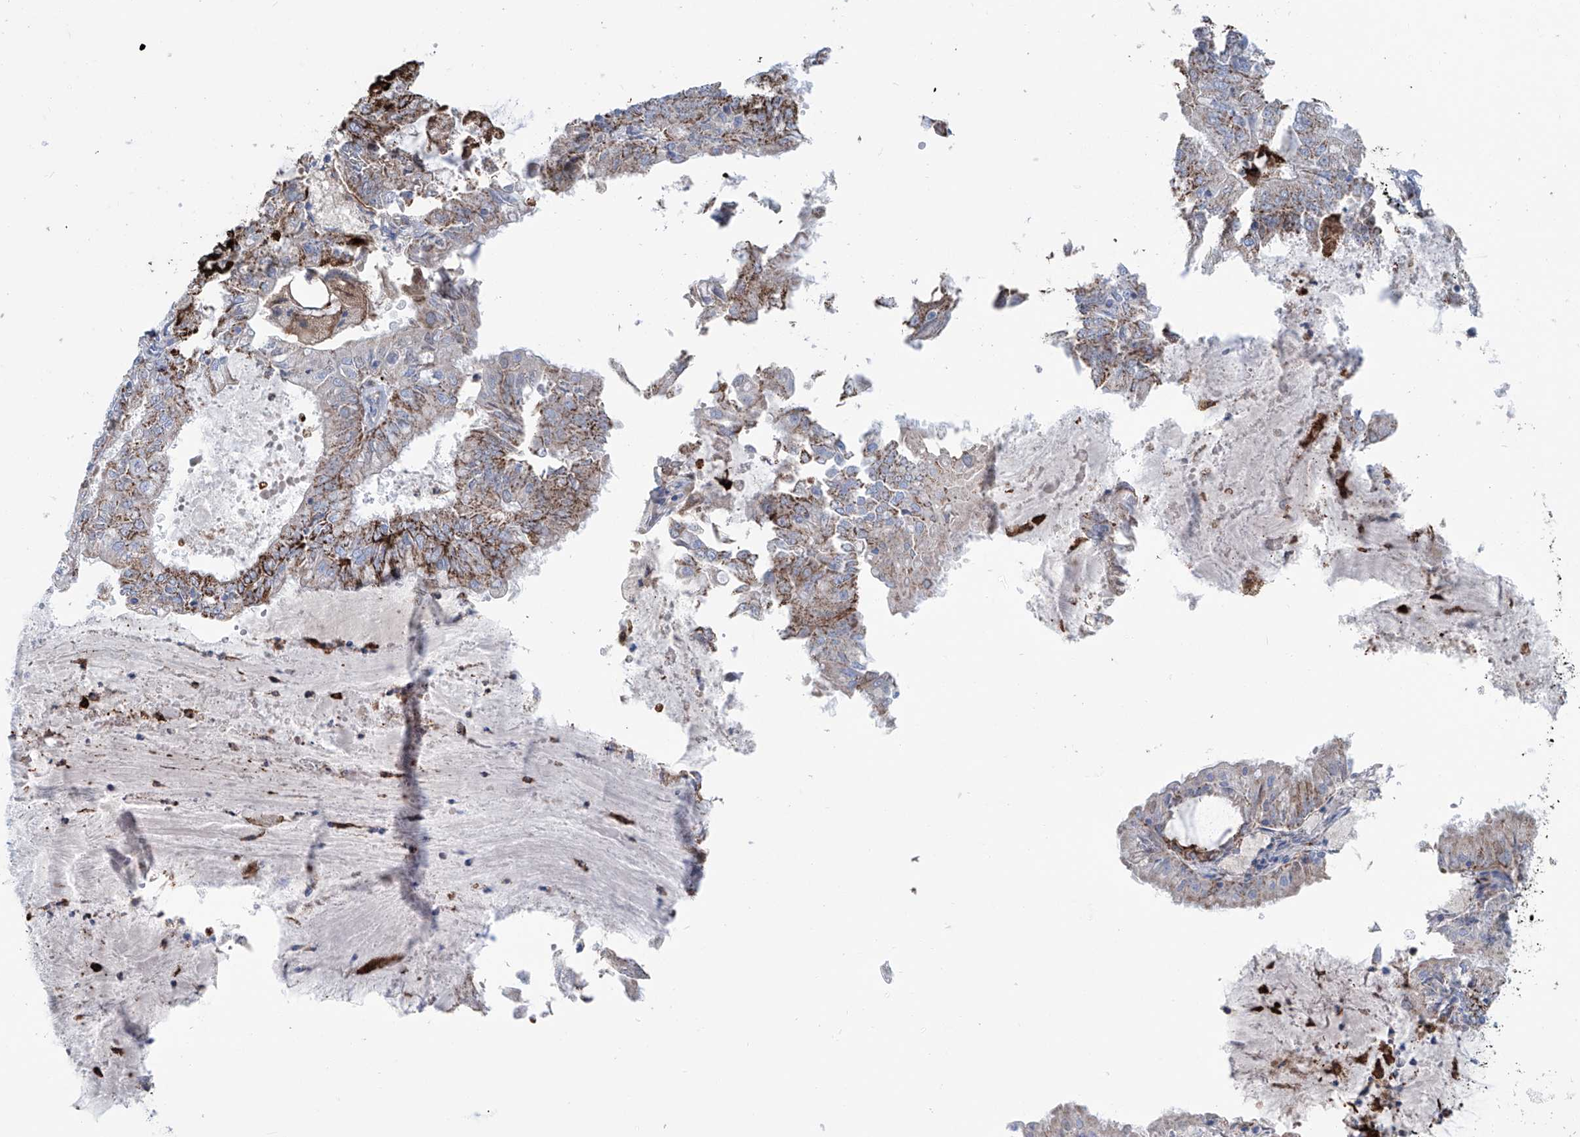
{"staining": {"intensity": "moderate", "quantity": ">75%", "location": "cytoplasmic/membranous"}, "tissue": "endometrial cancer", "cell_type": "Tumor cells", "image_type": "cancer", "snomed": [{"axis": "morphology", "description": "Adenocarcinoma, NOS"}, {"axis": "topography", "description": "Endometrium"}], "caption": "Human endometrial adenocarcinoma stained with a protein marker displays moderate staining in tumor cells.", "gene": "ALDH6A1", "patient": {"sex": "female", "age": 57}}